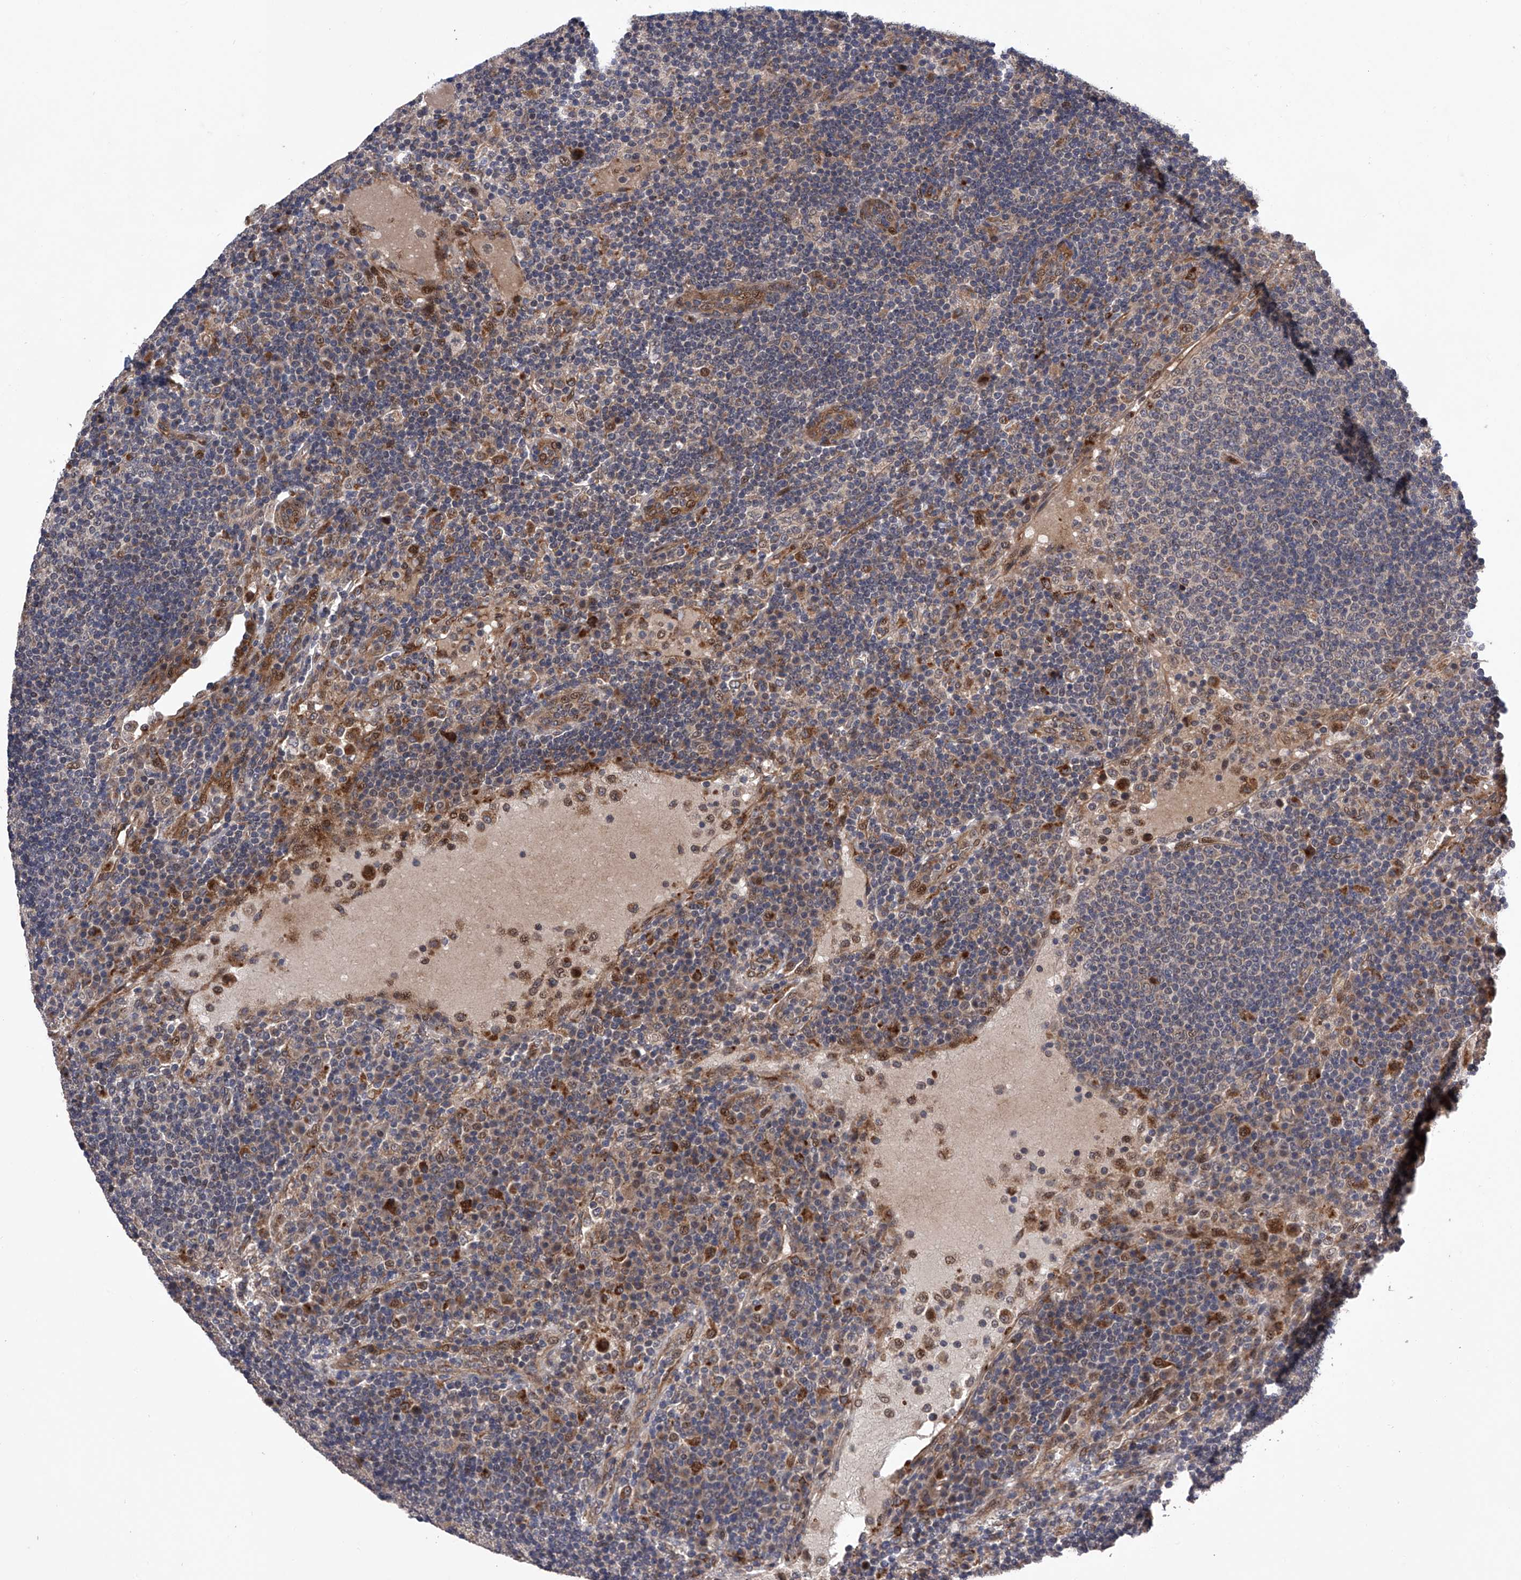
{"staining": {"intensity": "moderate", "quantity": "<25%", "location": "cytoplasmic/membranous"}, "tissue": "lymph node", "cell_type": "Non-germinal center cells", "image_type": "normal", "snomed": [{"axis": "morphology", "description": "Normal tissue, NOS"}, {"axis": "topography", "description": "Lymph node"}], "caption": "An image of human lymph node stained for a protein displays moderate cytoplasmic/membranous brown staining in non-germinal center cells. (DAB (3,3'-diaminobenzidine) IHC, brown staining for protein, blue staining for nuclei).", "gene": "MAP3K11", "patient": {"sex": "female", "age": 53}}